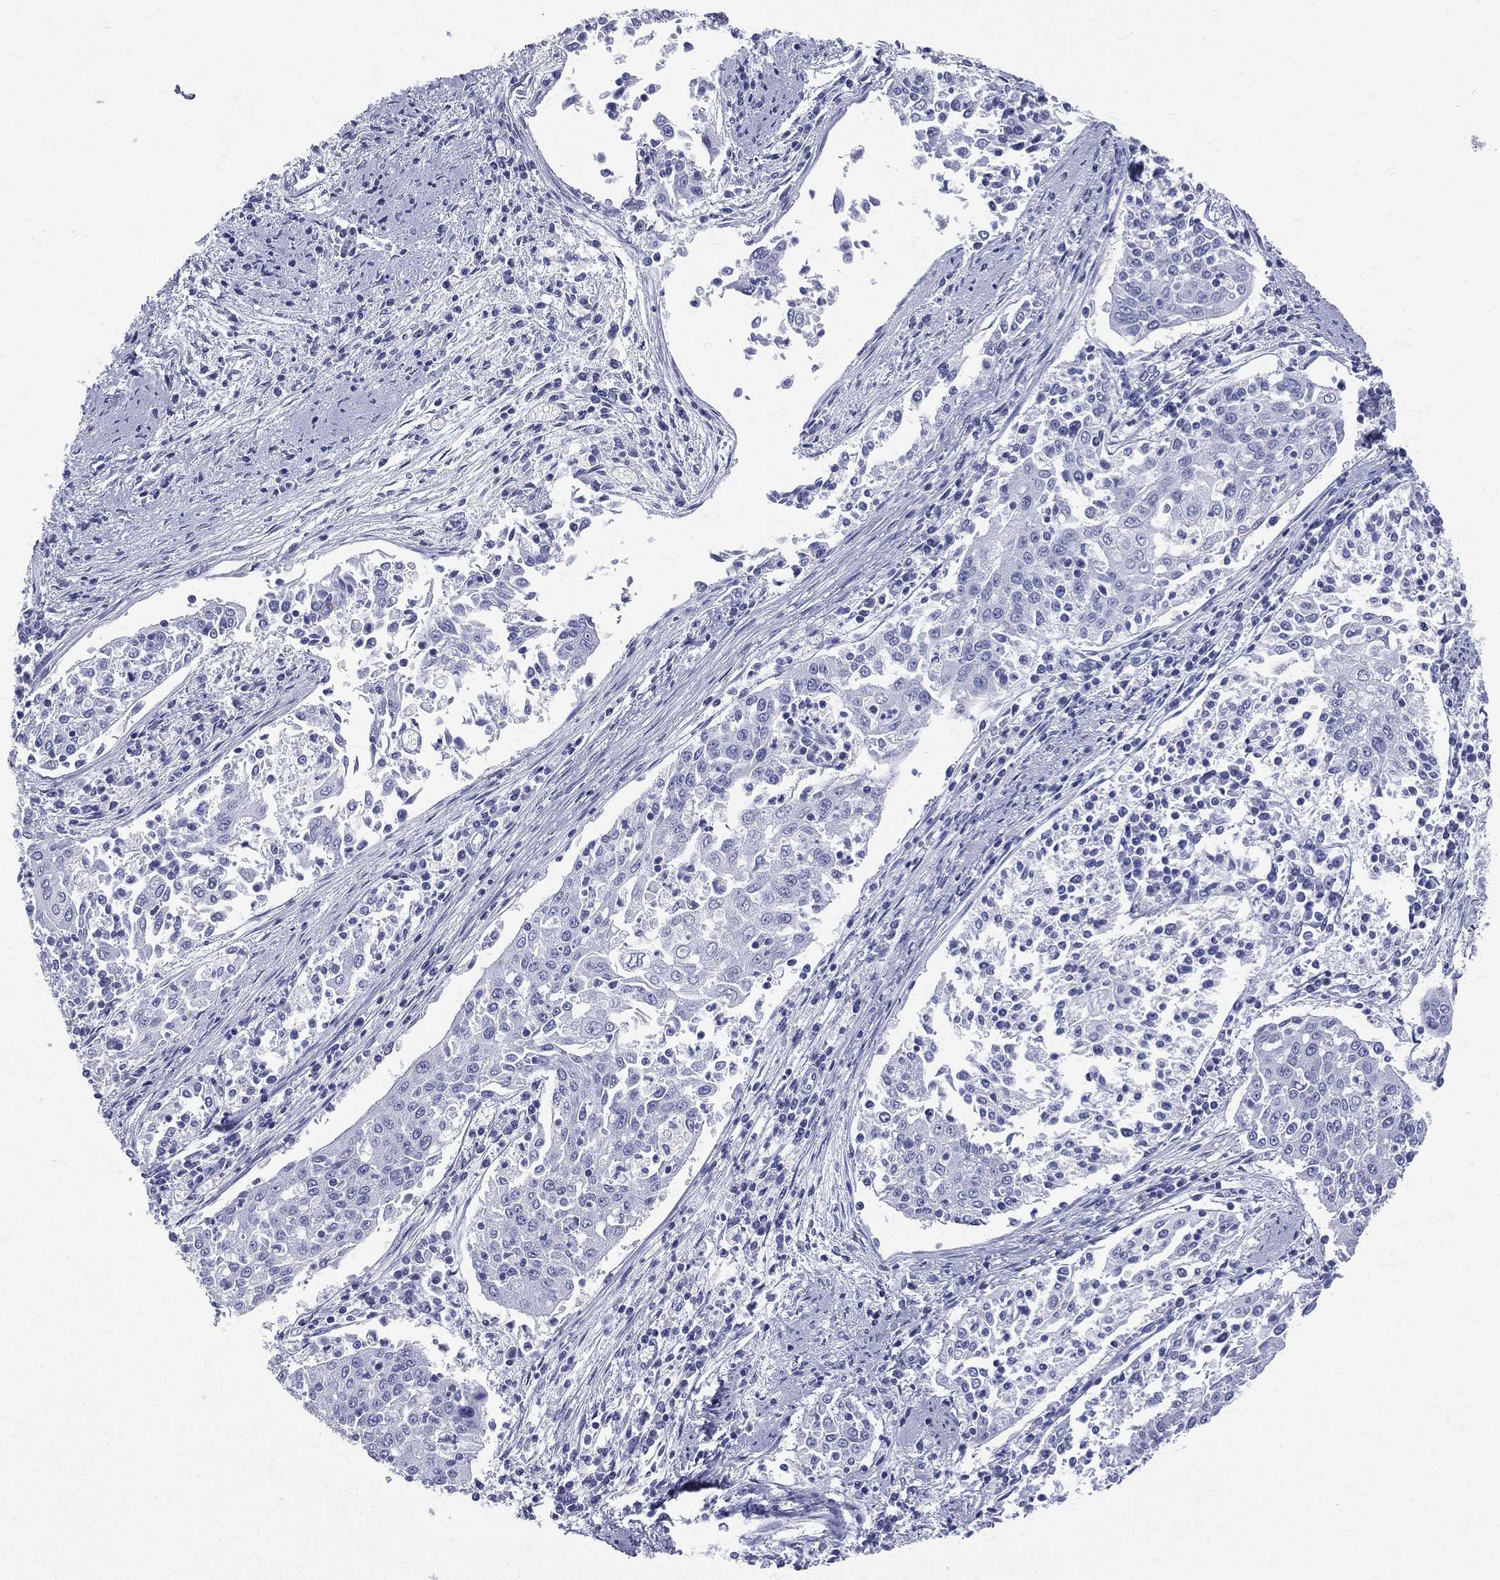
{"staining": {"intensity": "negative", "quantity": "none", "location": "none"}, "tissue": "cervical cancer", "cell_type": "Tumor cells", "image_type": "cancer", "snomed": [{"axis": "morphology", "description": "Squamous cell carcinoma, NOS"}, {"axis": "topography", "description": "Cervix"}], "caption": "Squamous cell carcinoma (cervical) was stained to show a protein in brown. There is no significant expression in tumor cells. (DAB (3,3'-diaminobenzidine) IHC, high magnification).", "gene": "ETNPPL", "patient": {"sex": "female", "age": 41}}